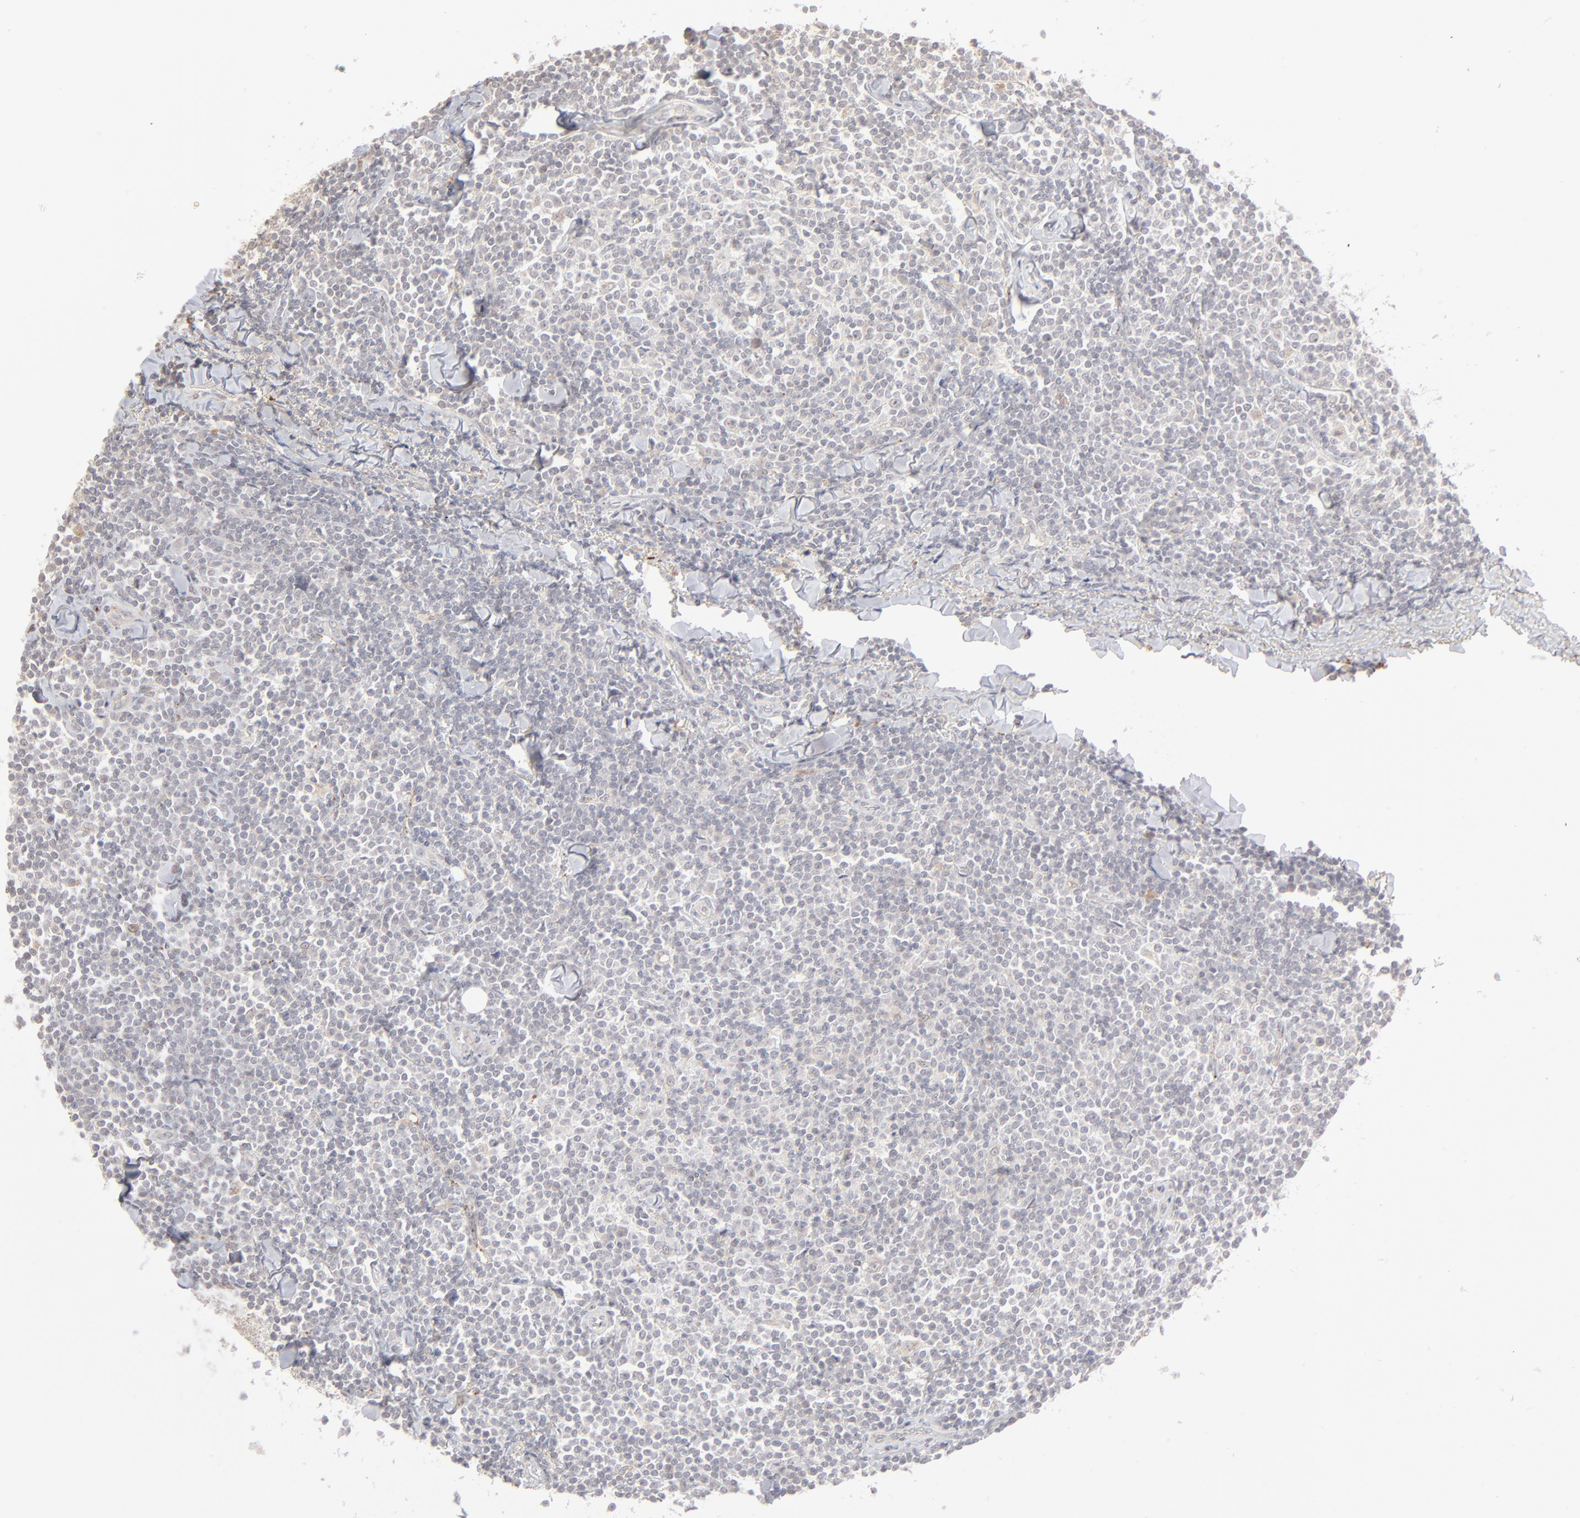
{"staining": {"intensity": "negative", "quantity": "none", "location": "none"}, "tissue": "lymphoma", "cell_type": "Tumor cells", "image_type": "cancer", "snomed": [{"axis": "morphology", "description": "Malignant lymphoma, non-Hodgkin's type, Low grade"}, {"axis": "topography", "description": "Soft tissue"}], "caption": "An image of human lymphoma is negative for staining in tumor cells.", "gene": "POMT2", "patient": {"sex": "male", "age": 92}}